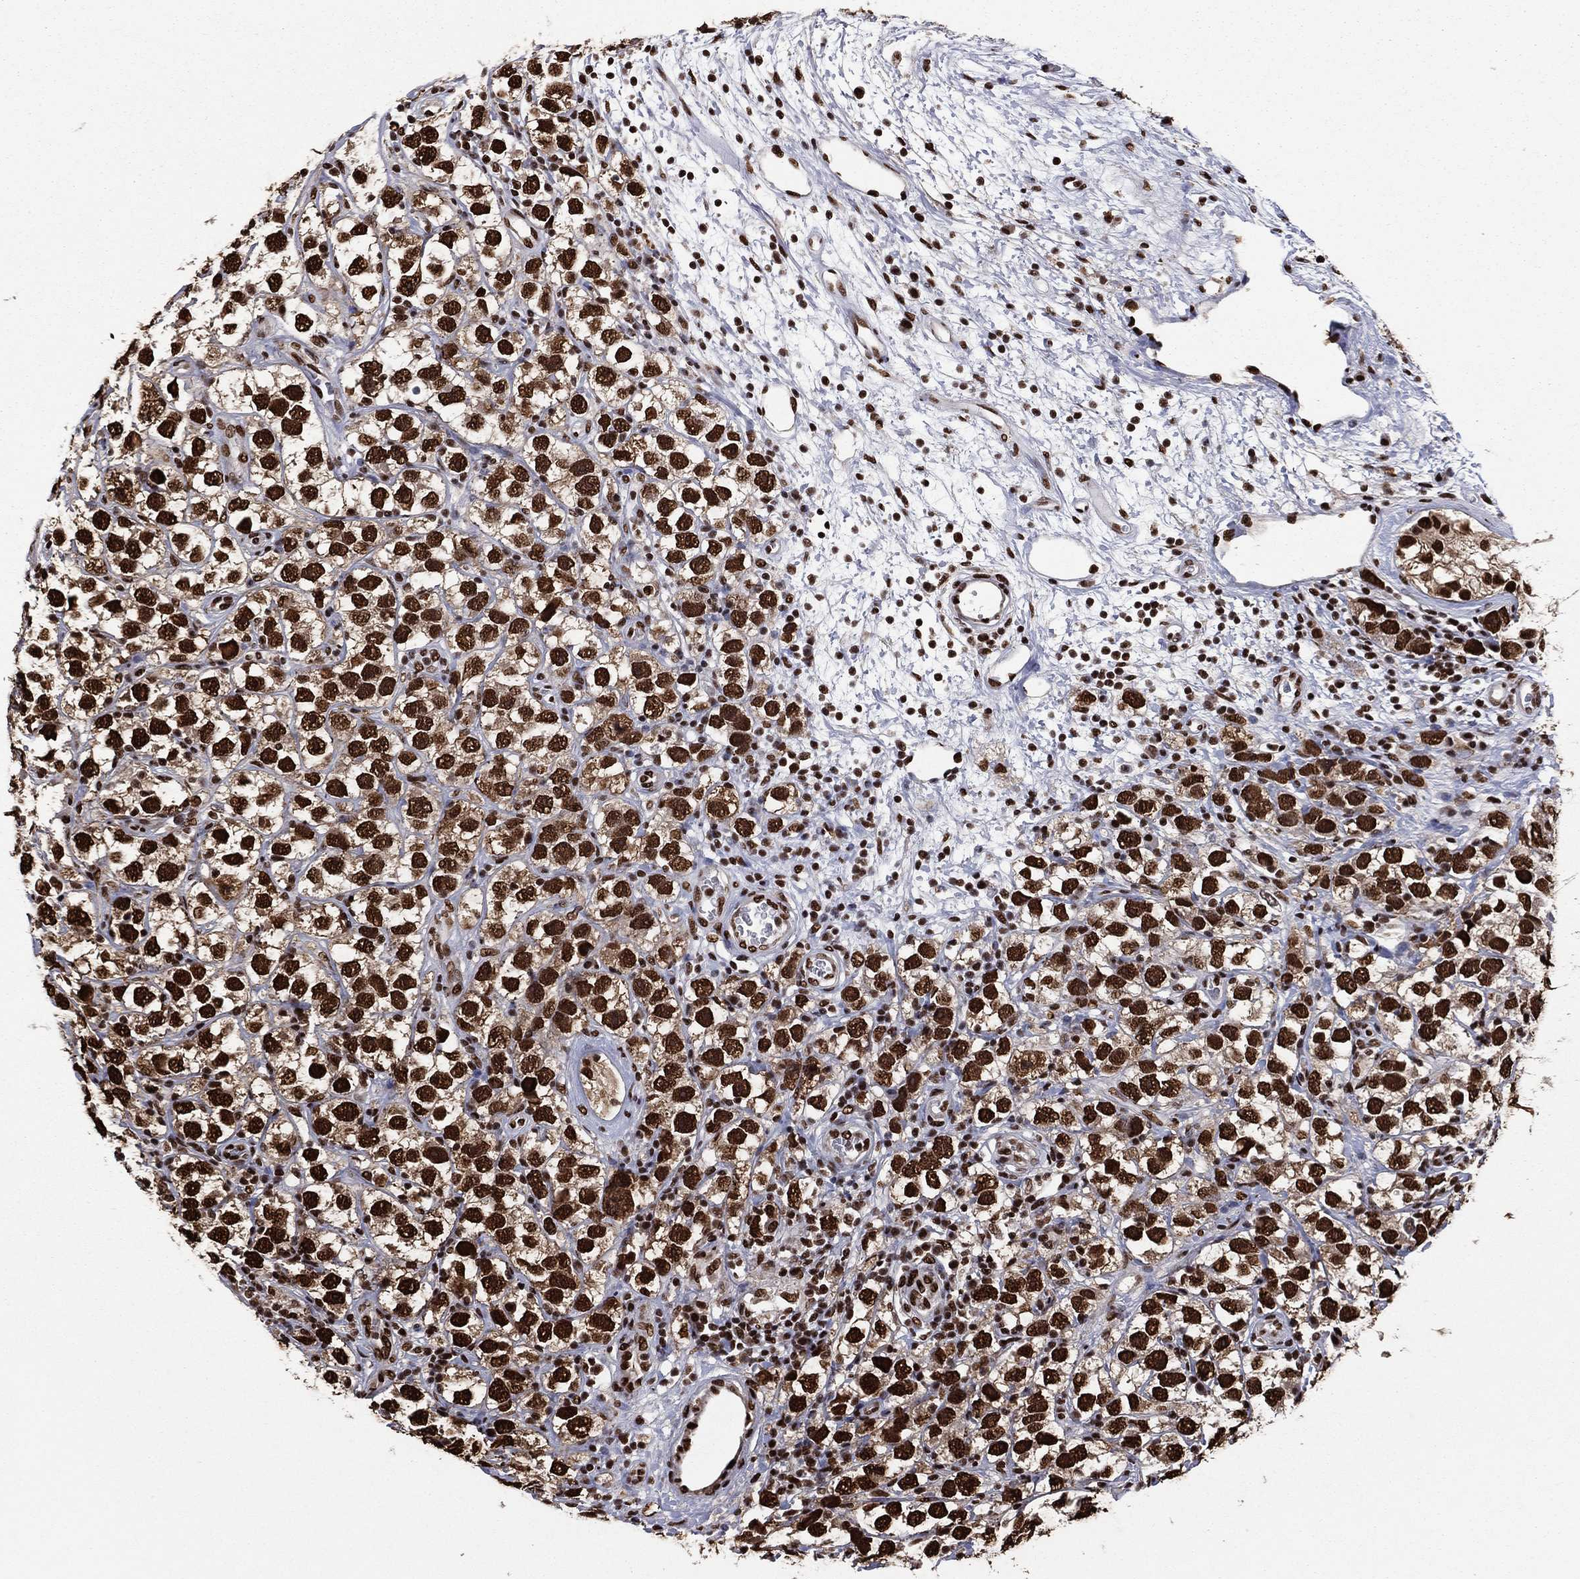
{"staining": {"intensity": "strong", "quantity": ">75%", "location": "nuclear"}, "tissue": "testis cancer", "cell_type": "Tumor cells", "image_type": "cancer", "snomed": [{"axis": "morphology", "description": "Seminoma, NOS"}, {"axis": "topography", "description": "Testis"}], "caption": "Strong nuclear protein staining is identified in about >75% of tumor cells in testis seminoma. (DAB (3,3'-diaminobenzidine) IHC with brightfield microscopy, high magnification).", "gene": "TP53BP1", "patient": {"sex": "male", "age": 26}}